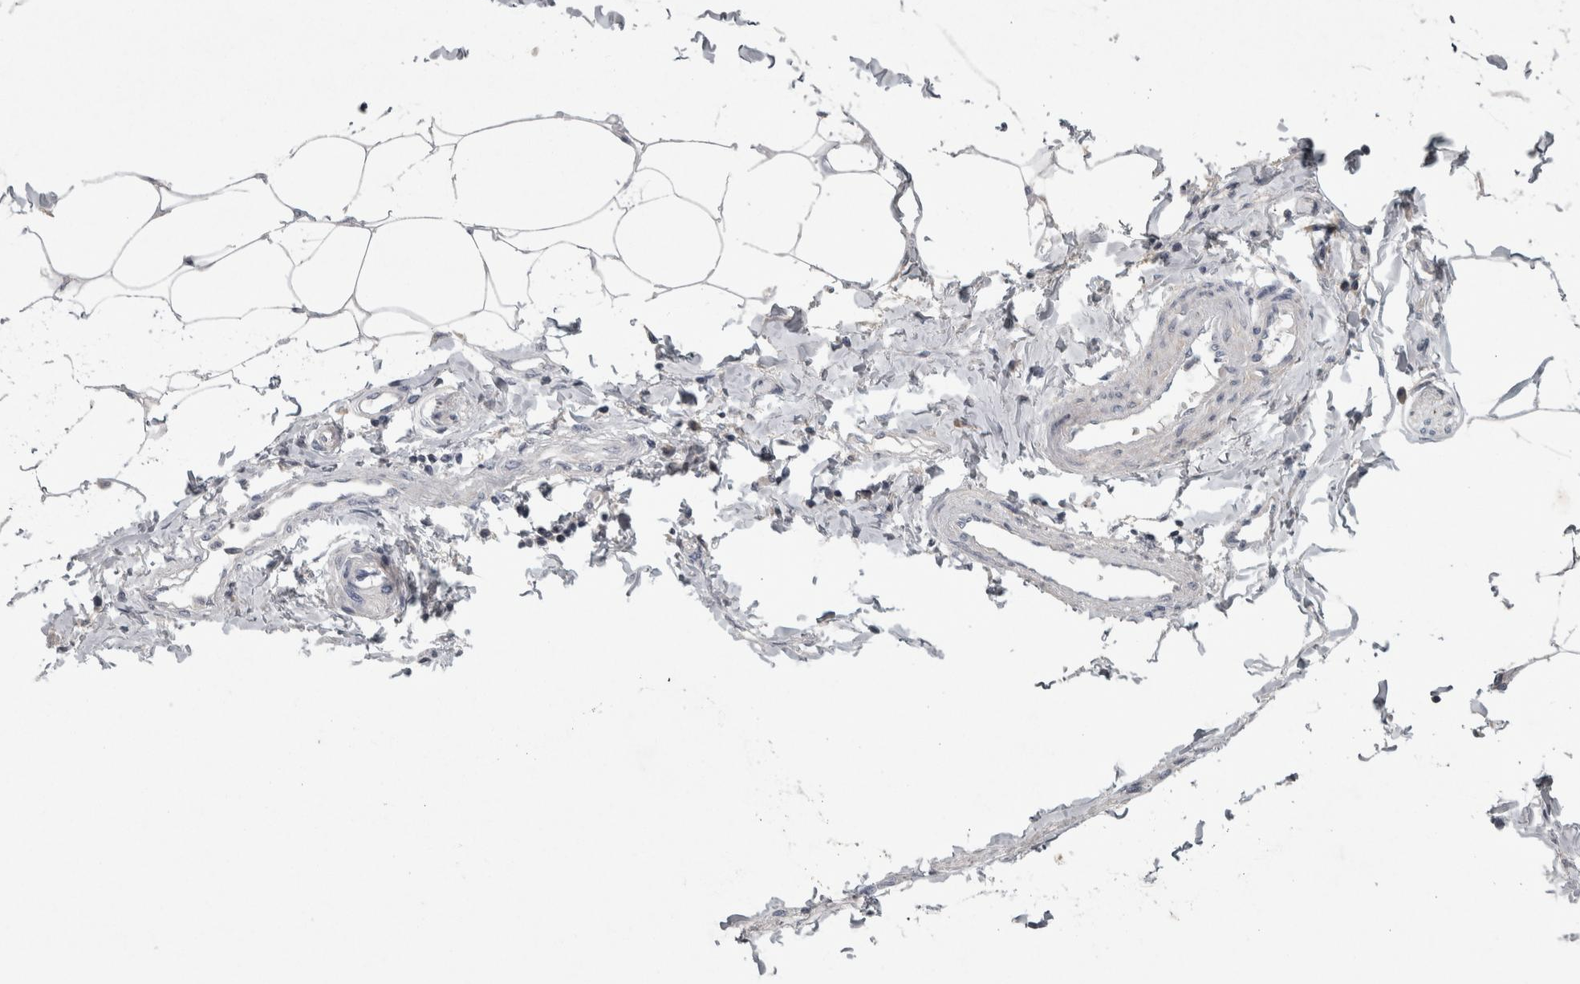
{"staining": {"intensity": "negative", "quantity": "none", "location": "none"}, "tissue": "adipose tissue", "cell_type": "Adipocytes", "image_type": "normal", "snomed": [{"axis": "morphology", "description": "Normal tissue, NOS"}, {"axis": "morphology", "description": "Adenocarcinoma, NOS"}, {"axis": "topography", "description": "Colon"}, {"axis": "topography", "description": "Peripheral nerve tissue"}], "caption": "A high-resolution image shows IHC staining of normal adipose tissue, which exhibits no significant positivity in adipocytes.", "gene": "ENPP7", "patient": {"sex": "male", "age": 14}}